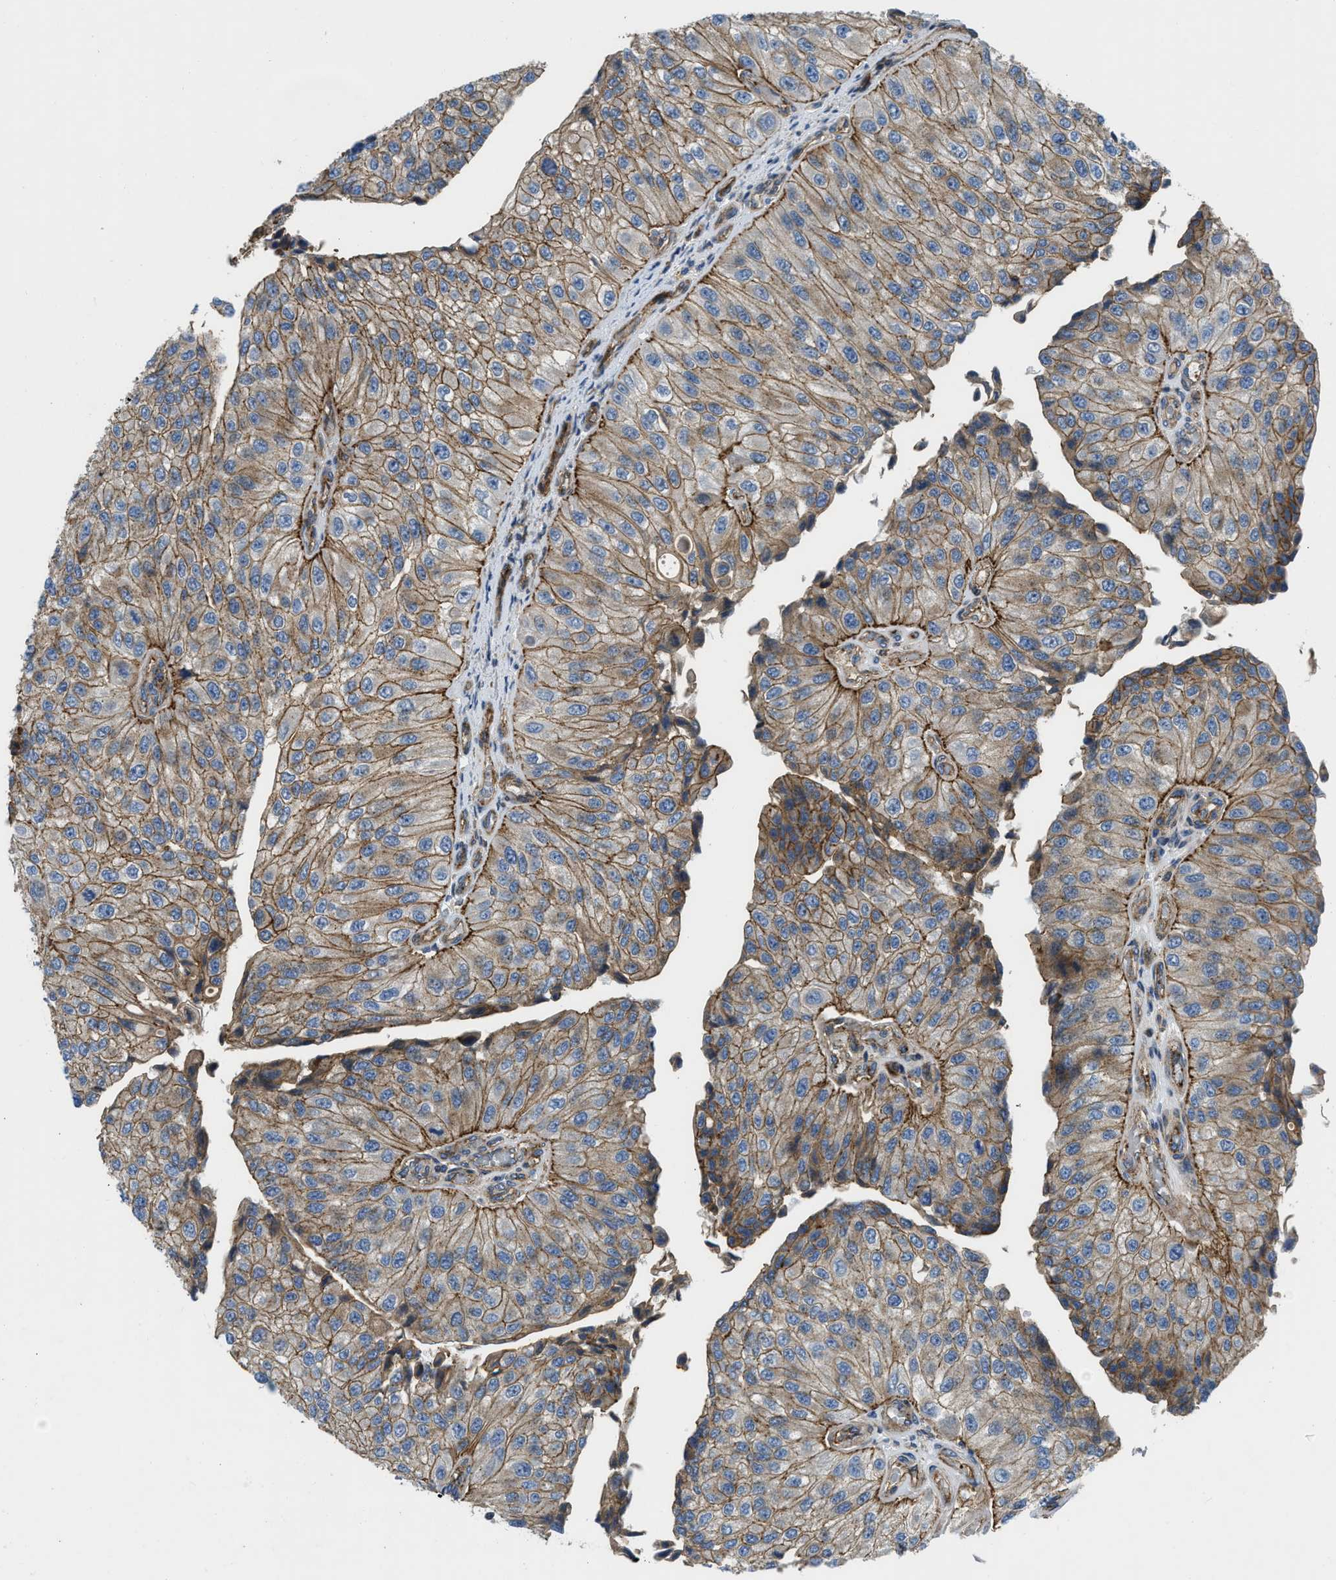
{"staining": {"intensity": "moderate", "quantity": ">75%", "location": "cytoplasmic/membranous"}, "tissue": "urothelial cancer", "cell_type": "Tumor cells", "image_type": "cancer", "snomed": [{"axis": "morphology", "description": "Urothelial carcinoma, High grade"}, {"axis": "topography", "description": "Kidney"}, {"axis": "topography", "description": "Urinary bladder"}], "caption": "Protein staining of urothelial cancer tissue displays moderate cytoplasmic/membranous positivity in about >75% of tumor cells.", "gene": "NYNRIN", "patient": {"sex": "male", "age": 77}}